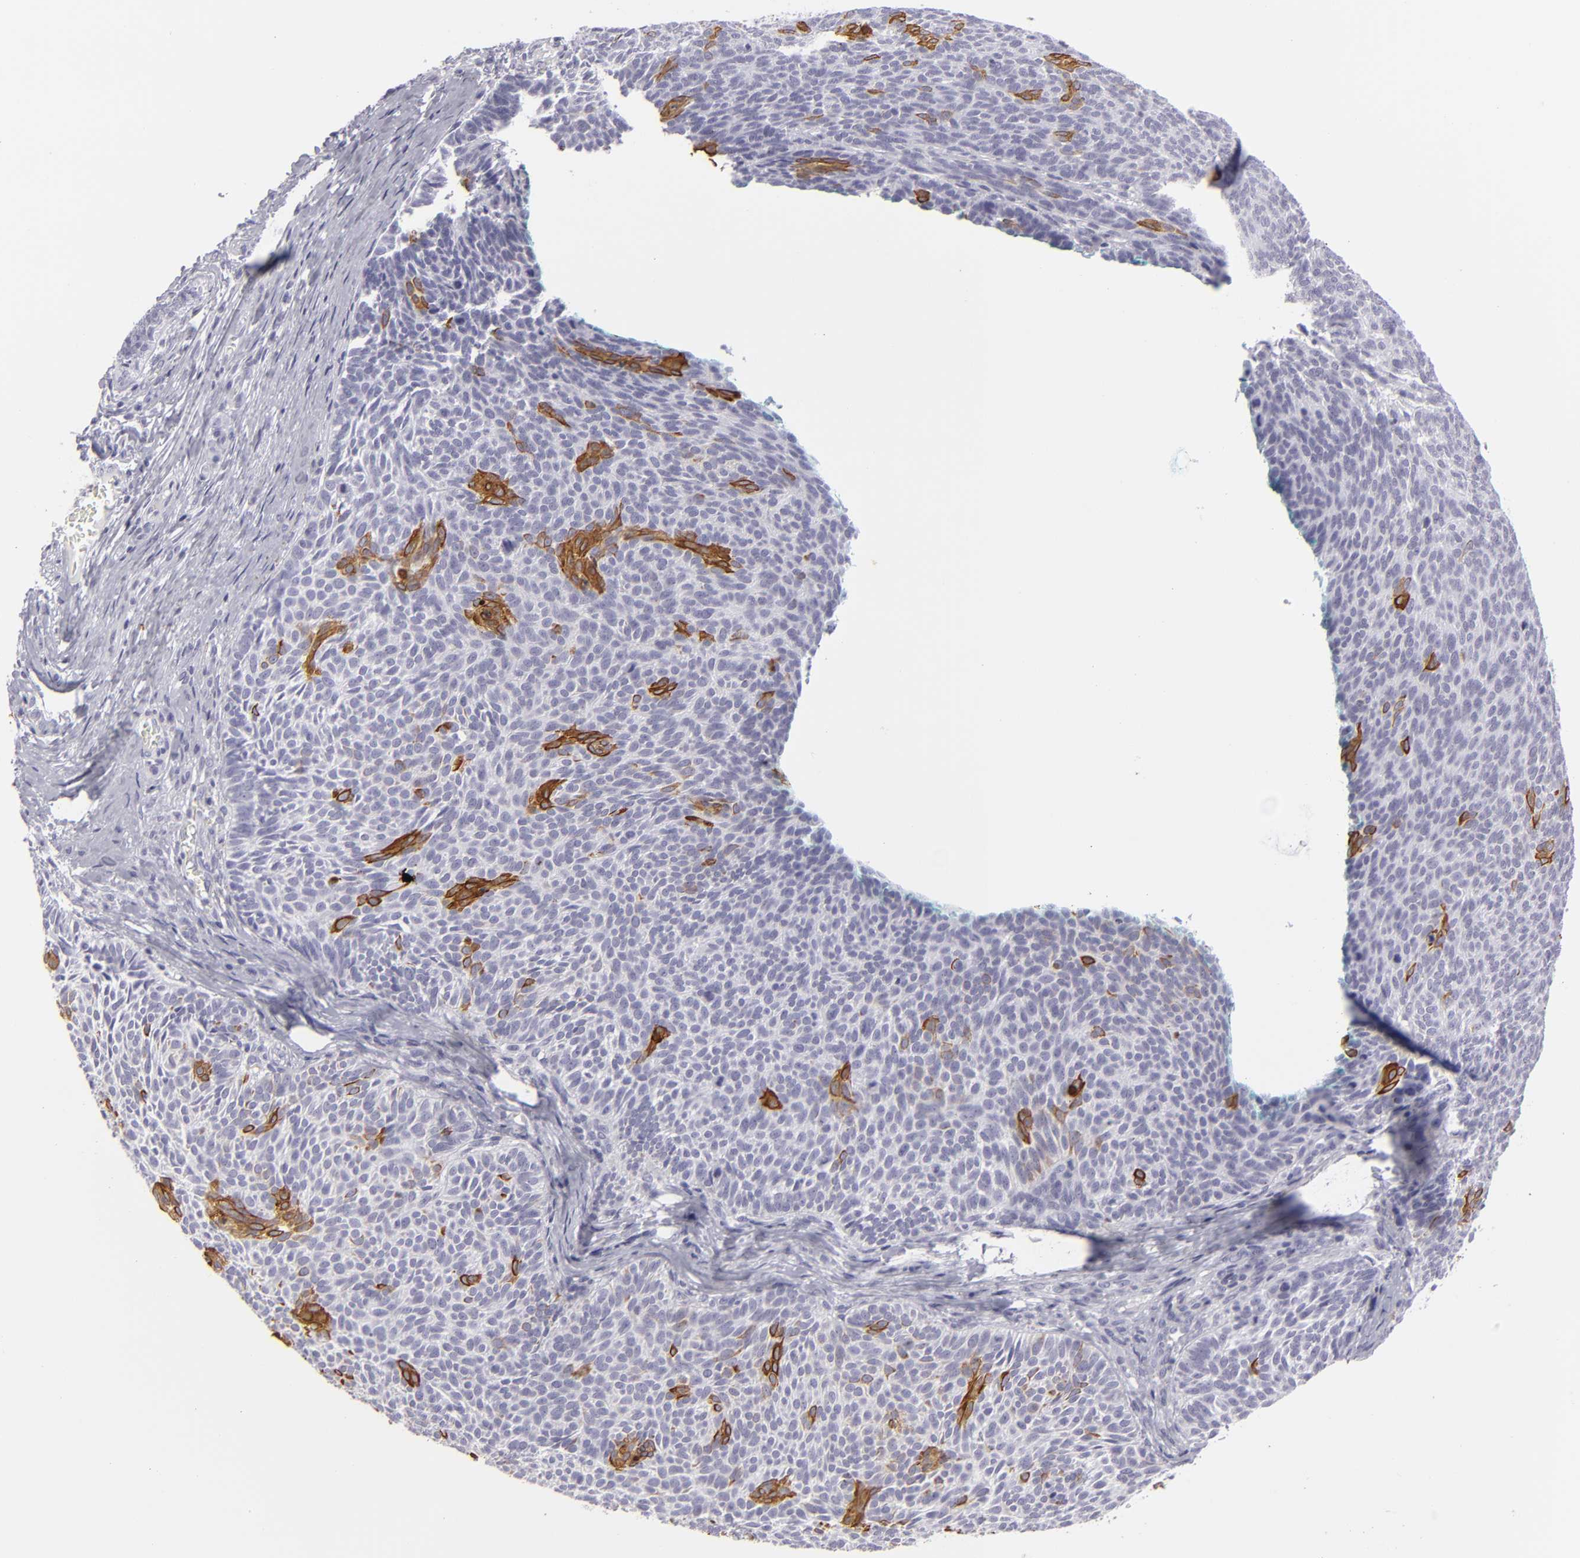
{"staining": {"intensity": "moderate", "quantity": "<25%", "location": "cytoplasmic/membranous"}, "tissue": "skin cancer", "cell_type": "Tumor cells", "image_type": "cancer", "snomed": [{"axis": "morphology", "description": "Basal cell carcinoma"}, {"axis": "topography", "description": "Skin"}], "caption": "The image displays staining of basal cell carcinoma (skin), revealing moderate cytoplasmic/membranous protein positivity (brown color) within tumor cells.", "gene": "KRT1", "patient": {"sex": "male", "age": 63}}